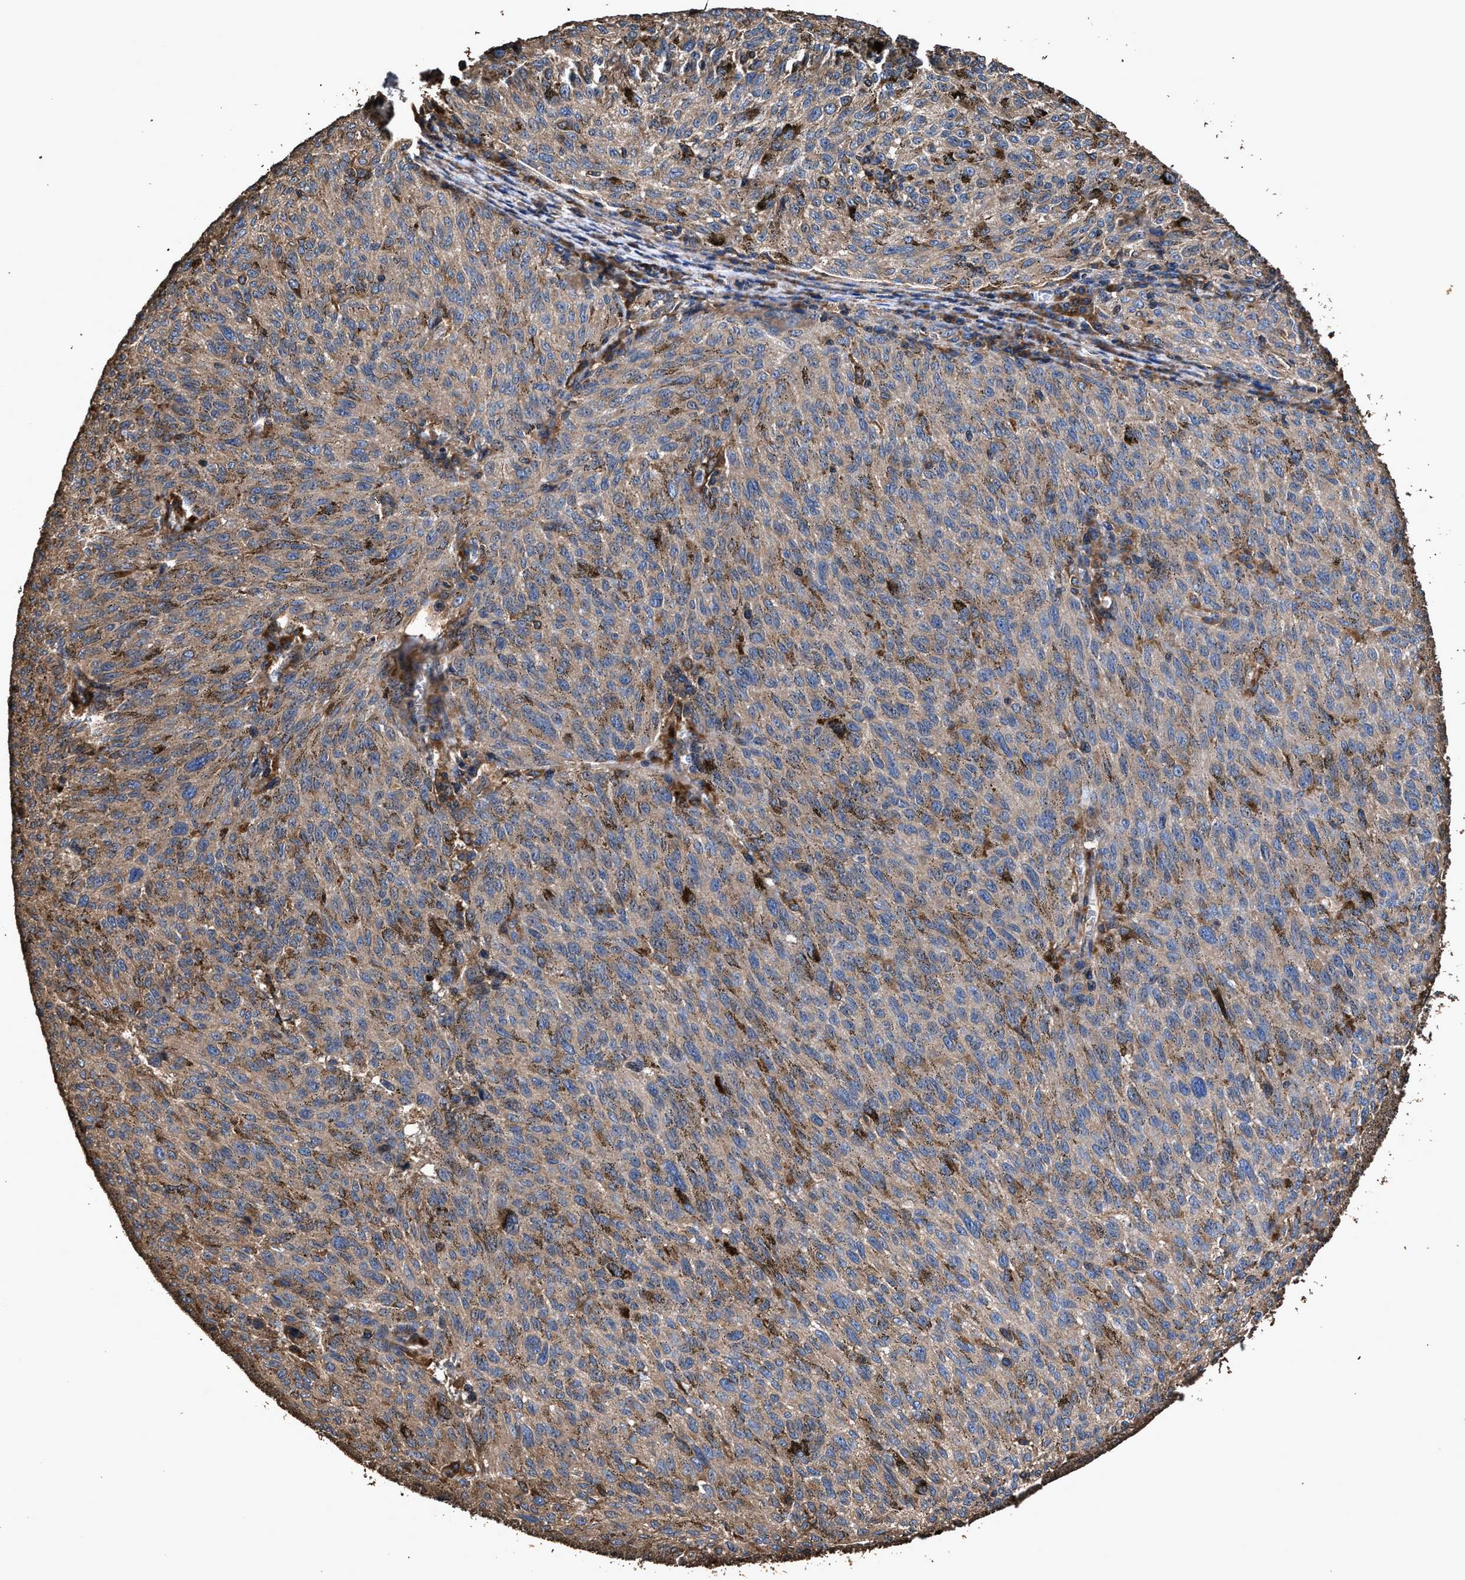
{"staining": {"intensity": "moderate", "quantity": ">75%", "location": "cytoplasmic/membranous"}, "tissue": "melanoma", "cell_type": "Tumor cells", "image_type": "cancer", "snomed": [{"axis": "morphology", "description": "Malignant melanoma, NOS"}, {"axis": "topography", "description": "Skin"}], "caption": "Human melanoma stained for a protein (brown) exhibits moderate cytoplasmic/membranous positive expression in about >75% of tumor cells.", "gene": "ZMYND19", "patient": {"sex": "female", "age": 72}}